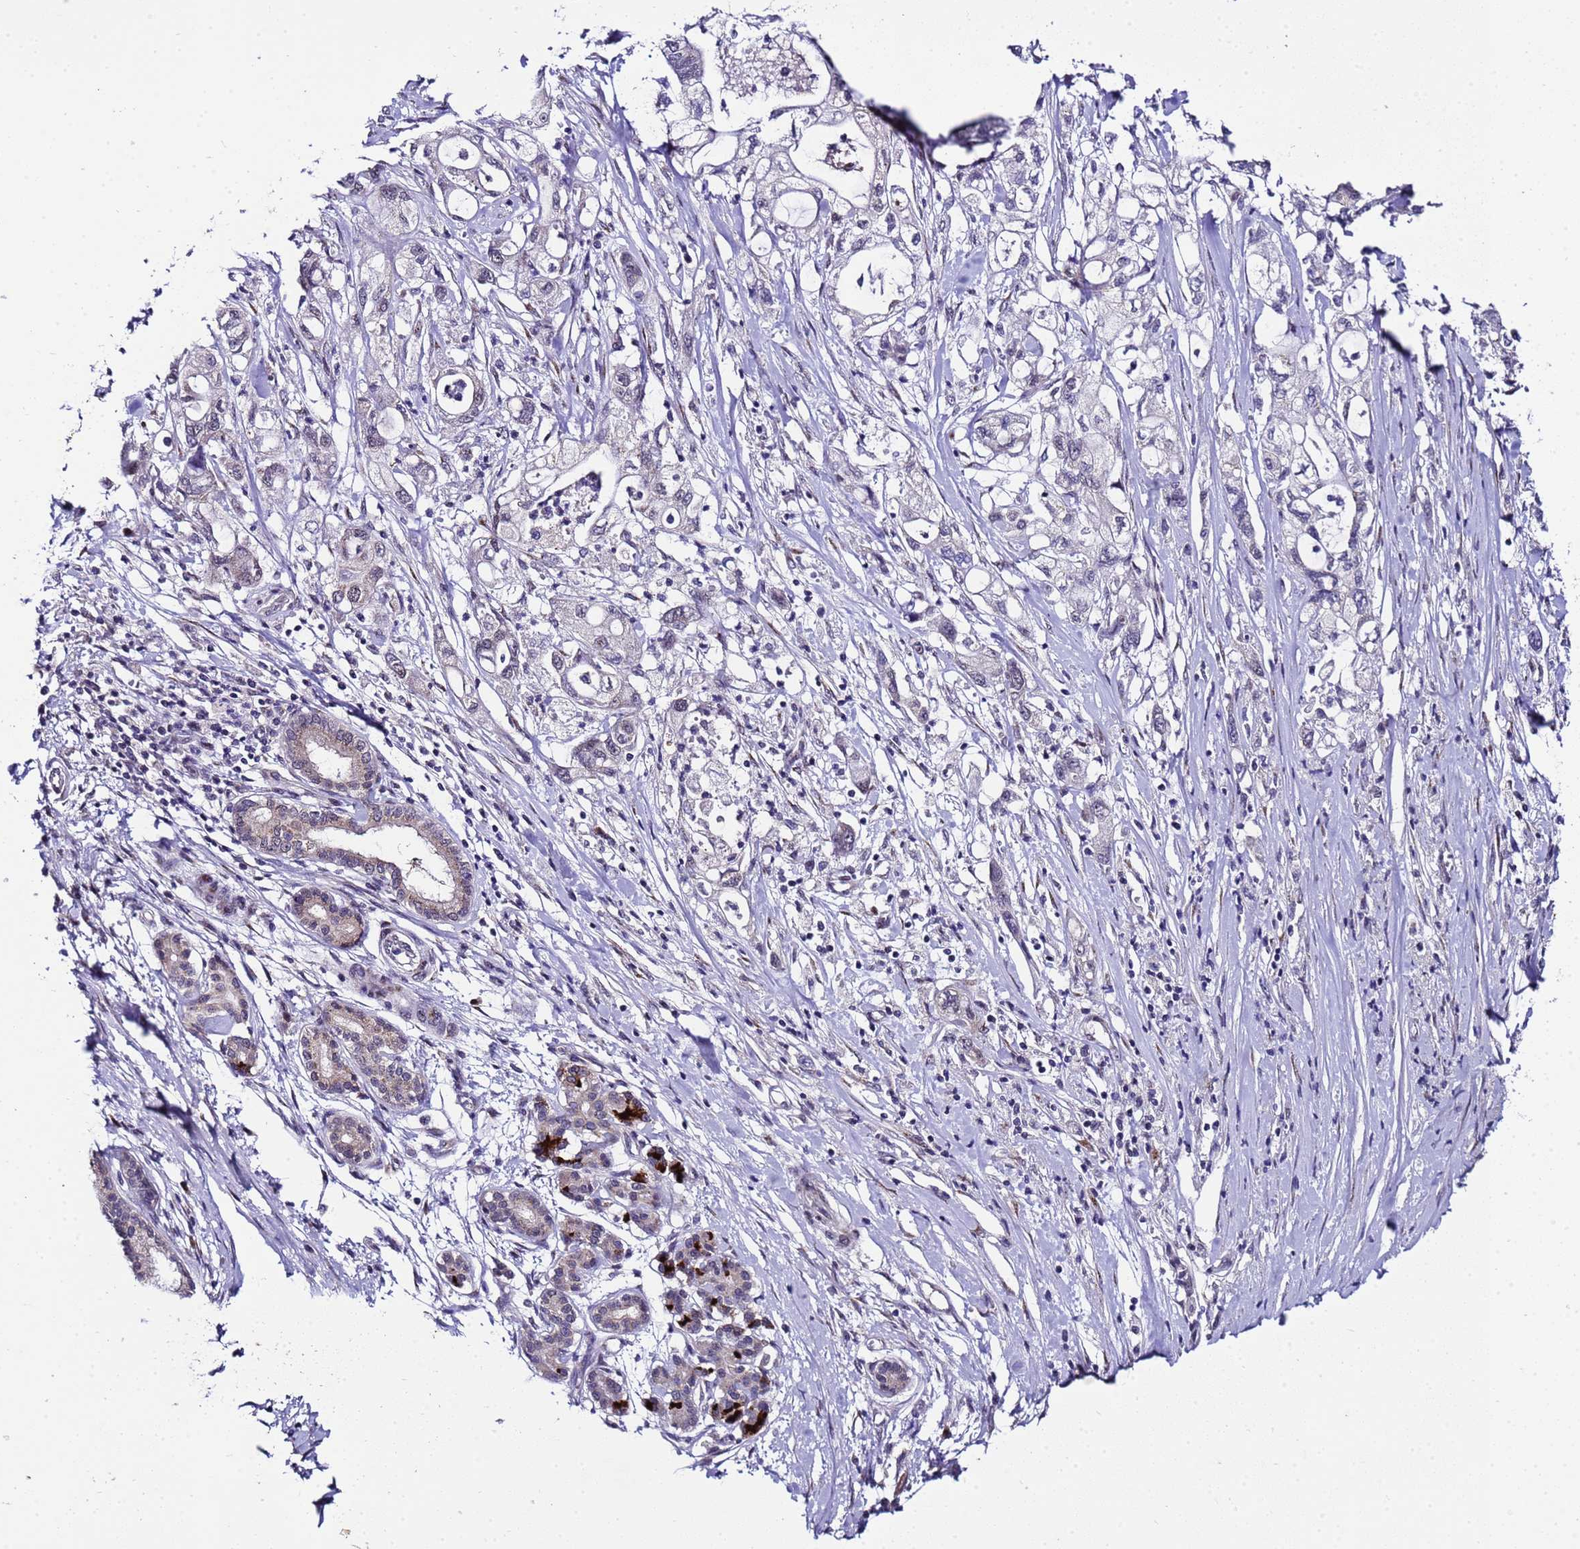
{"staining": {"intensity": "negative", "quantity": "none", "location": "none"}, "tissue": "pancreatic cancer", "cell_type": "Tumor cells", "image_type": "cancer", "snomed": [{"axis": "morphology", "description": "Adenocarcinoma, NOS"}, {"axis": "topography", "description": "Pancreas"}], "caption": "Protein analysis of pancreatic cancer (adenocarcinoma) displays no significant expression in tumor cells.", "gene": "C19orf47", "patient": {"sex": "male", "age": 79}}